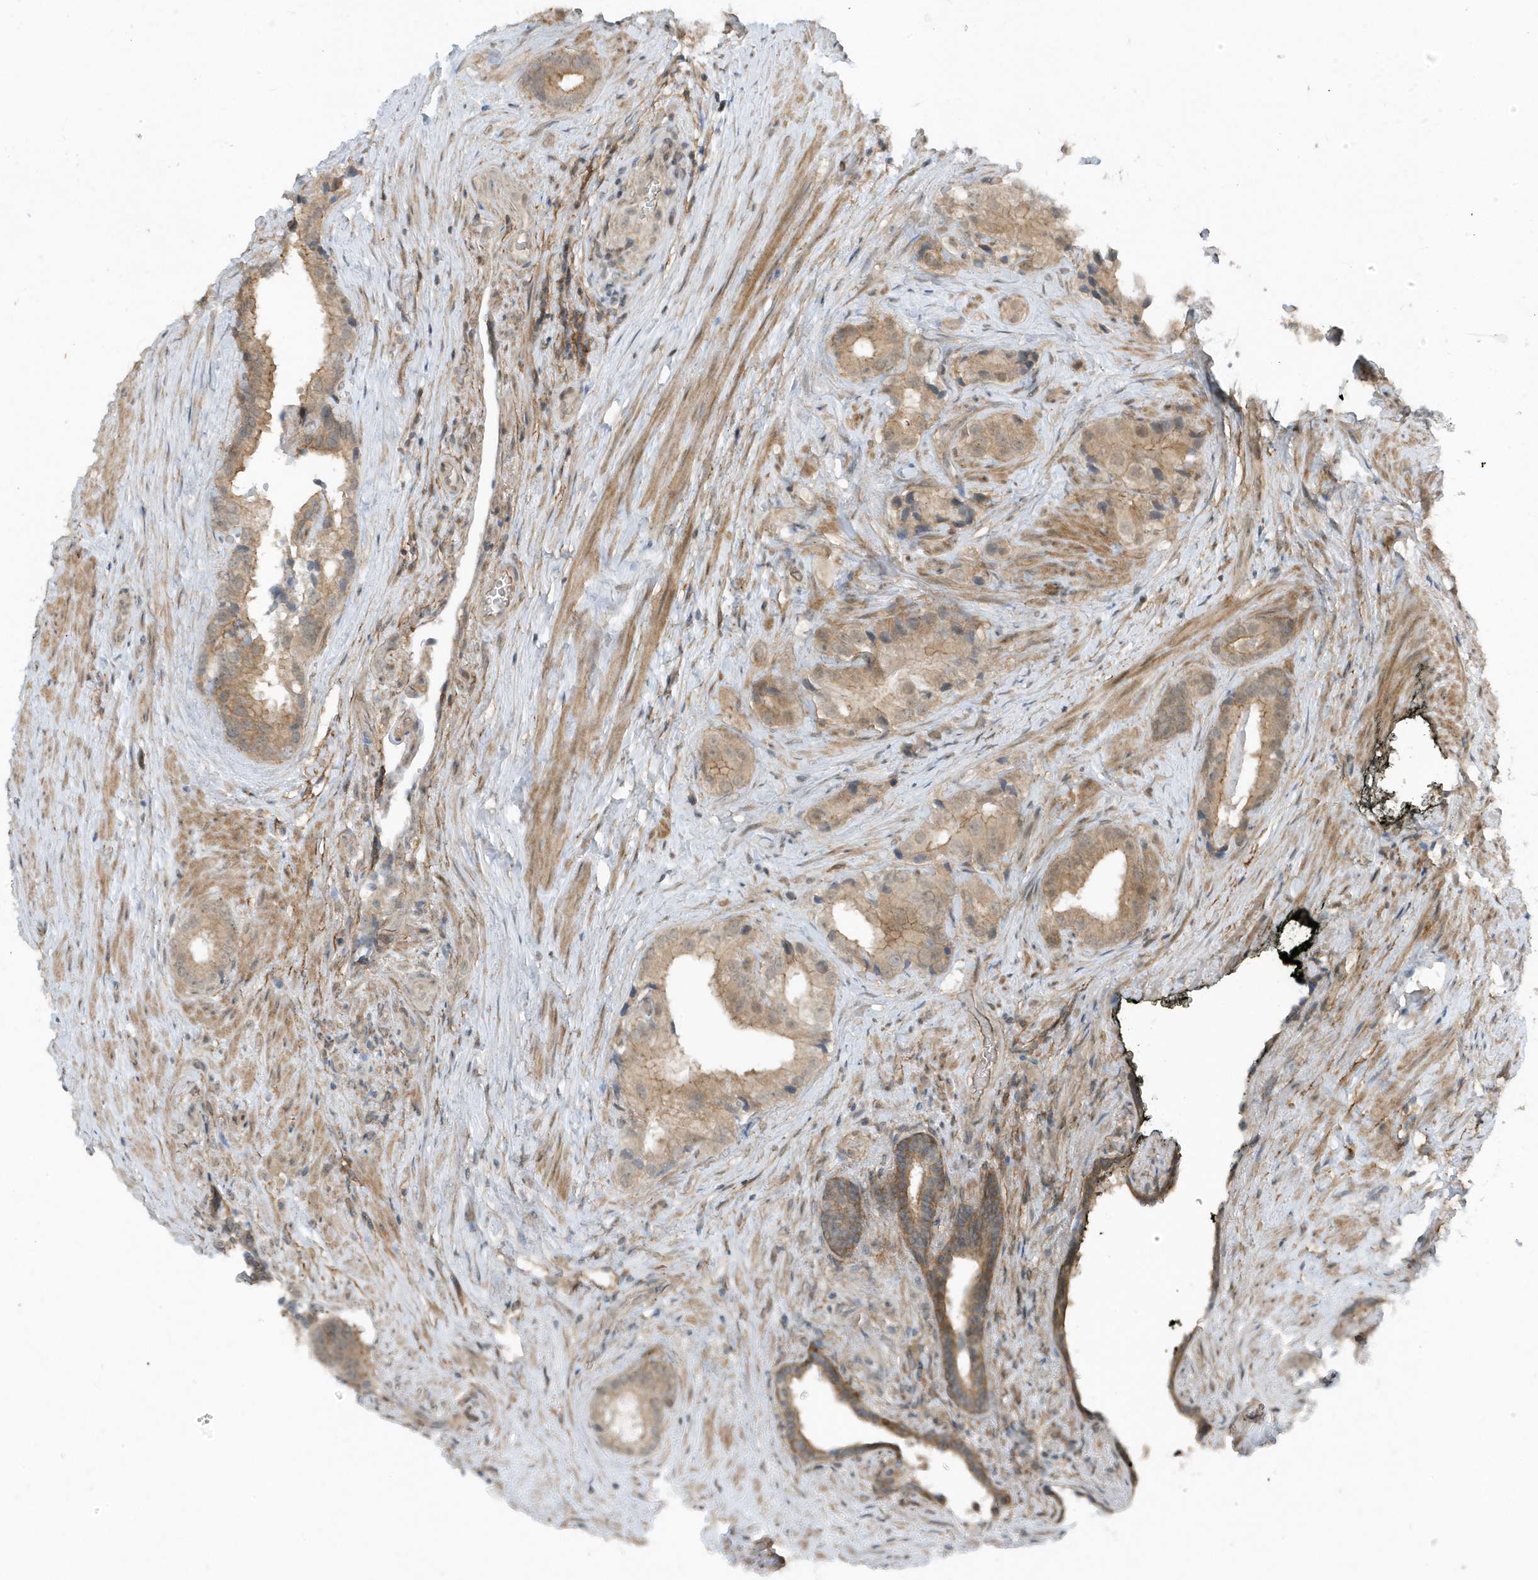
{"staining": {"intensity": "weak", "quantity": ">75%", "location": "cytoplasmic/membranous"}, "tissue": "prostate cancer", "cell_type": "Tumor cells", "image_type": "cancer", "snomed": [{"axis": "morphology", "description": "Adenocarcinoma, Low grade"}, {"axis": "topography", "description": "Prostate"}], "caption": "High-magnification brightfield microscopy of prostate low-grade adenocarcinoma stained with DAB (3,3'-diaminobenzidine) (brown) and counterstained with hematoxylin (blue). tumor cells exhibit weak cytoplasmic/membranous staining is appreciated in about>75% of cells.", "gene": "PARD3B", "patient": {"sex": "male", "age": 71}}